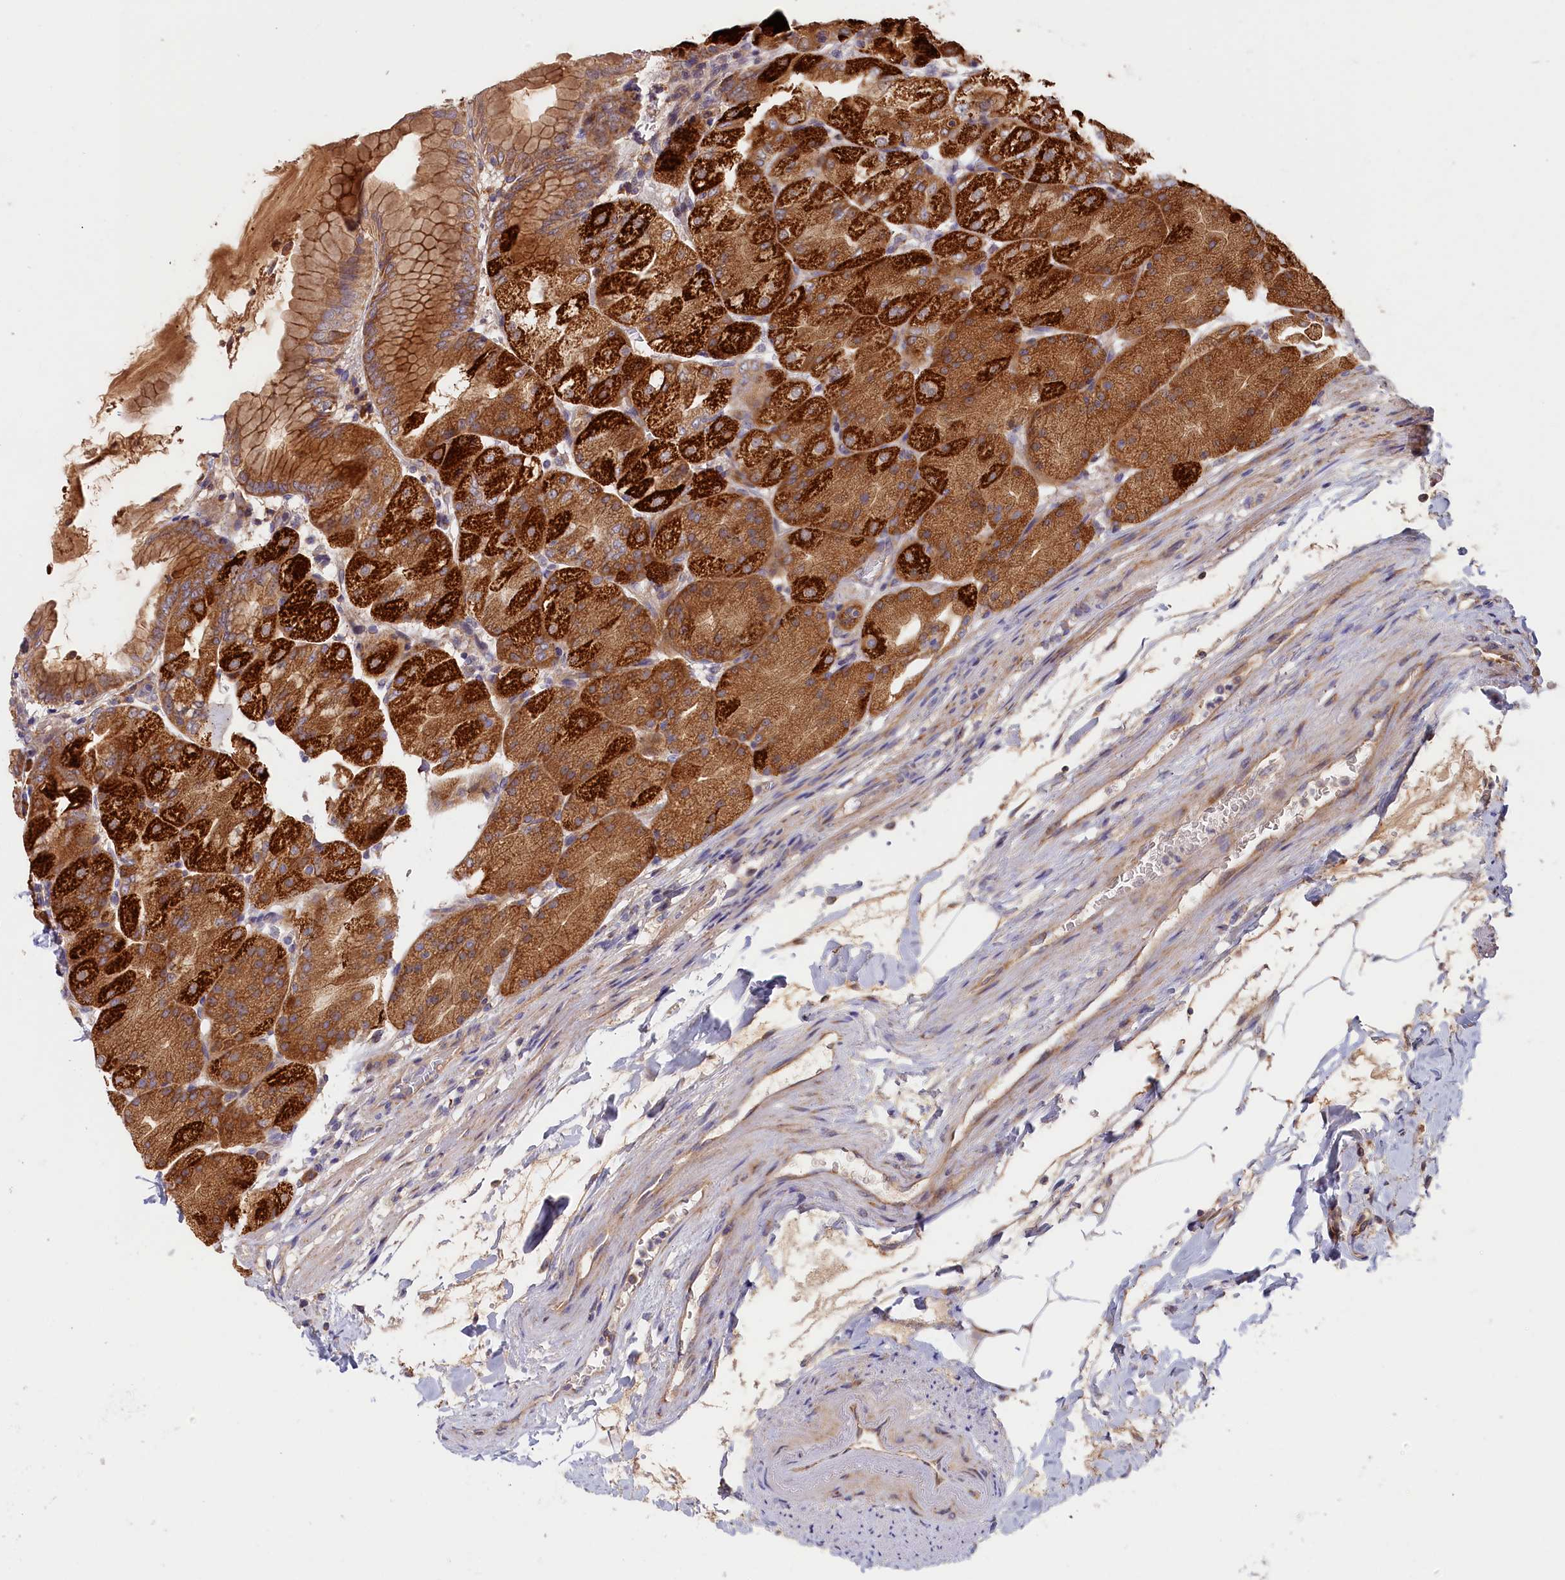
{"staining": {"intensity": "strong", "quantity": ">75%", "location": "cytoplasmic/membranous"}, "tissue": "stomach", "cell_type": "Glandular cells", "image_type": "normal", "snomed": [{"axis": "morphology", "description": "Normal tissue, NOS"}, {"axis": "topography", "description": "Stomach, upper"}, {"axis": "topography", "description": "Stomach, lower"}], "caption": "Immunohistochemistry (DAB (3,3'-diaminobenzidine)) staining of unremarkable human stomach reveals strong cytoplasmic/membranous protein expression in approximately >75% of glandular cells.", "gene": "CEP44", "patient": {"sex": "male", "age": 62}}